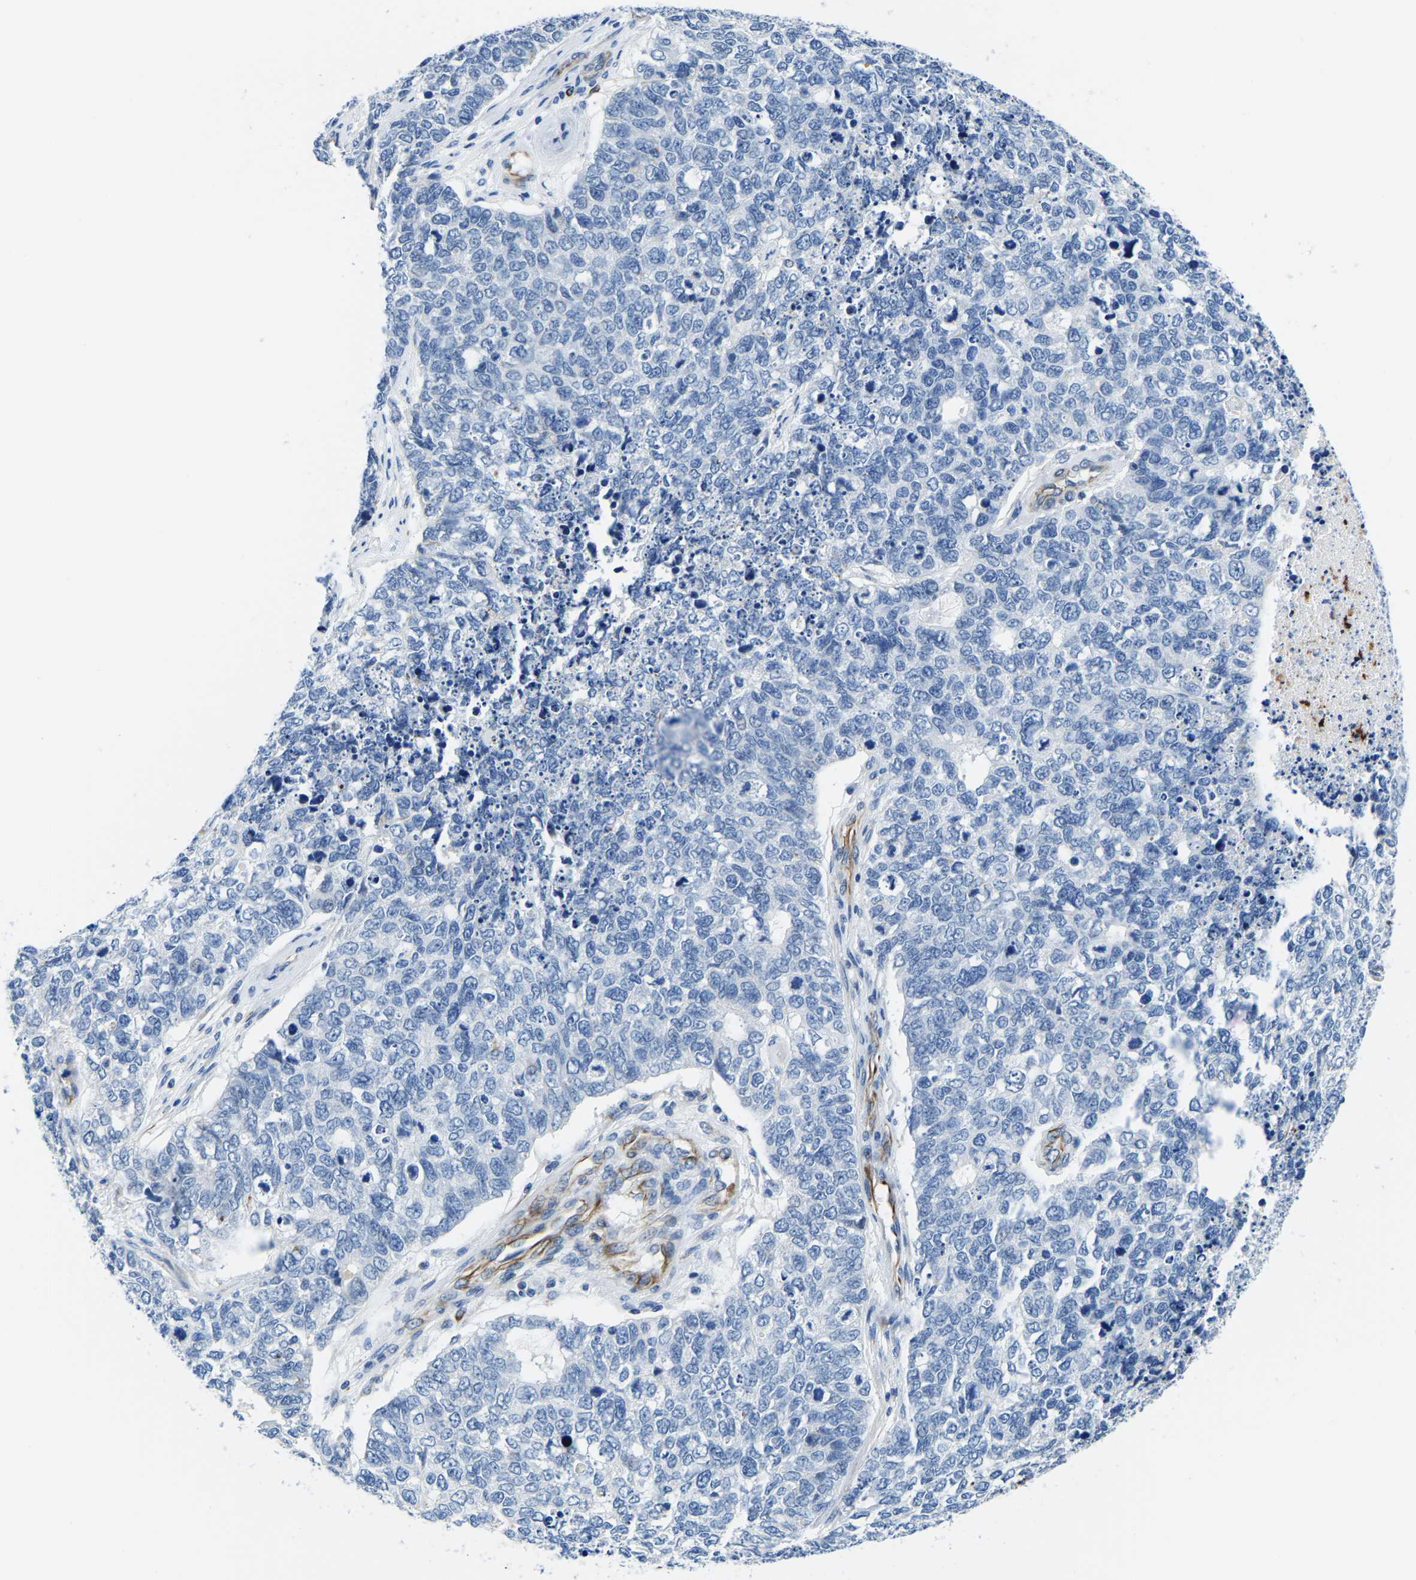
{"staining": {"intensity": "negative", "quantity": "none", "location": "none"}, "tissue": "cervical cancer", "cell_type": "Tumor cells", "image_type": "cancer", "snomed": [{"axis": "morphology", "description": "Squamous cell carcinoma, NOS"}, {"axis": "topography", "description": "Cervix"}], "caption": "The histopathology image displays no staining of tumor cells in cervical cancer.", "gene": "MS4A3", "patient": {"sex": "female", "age": 63}}